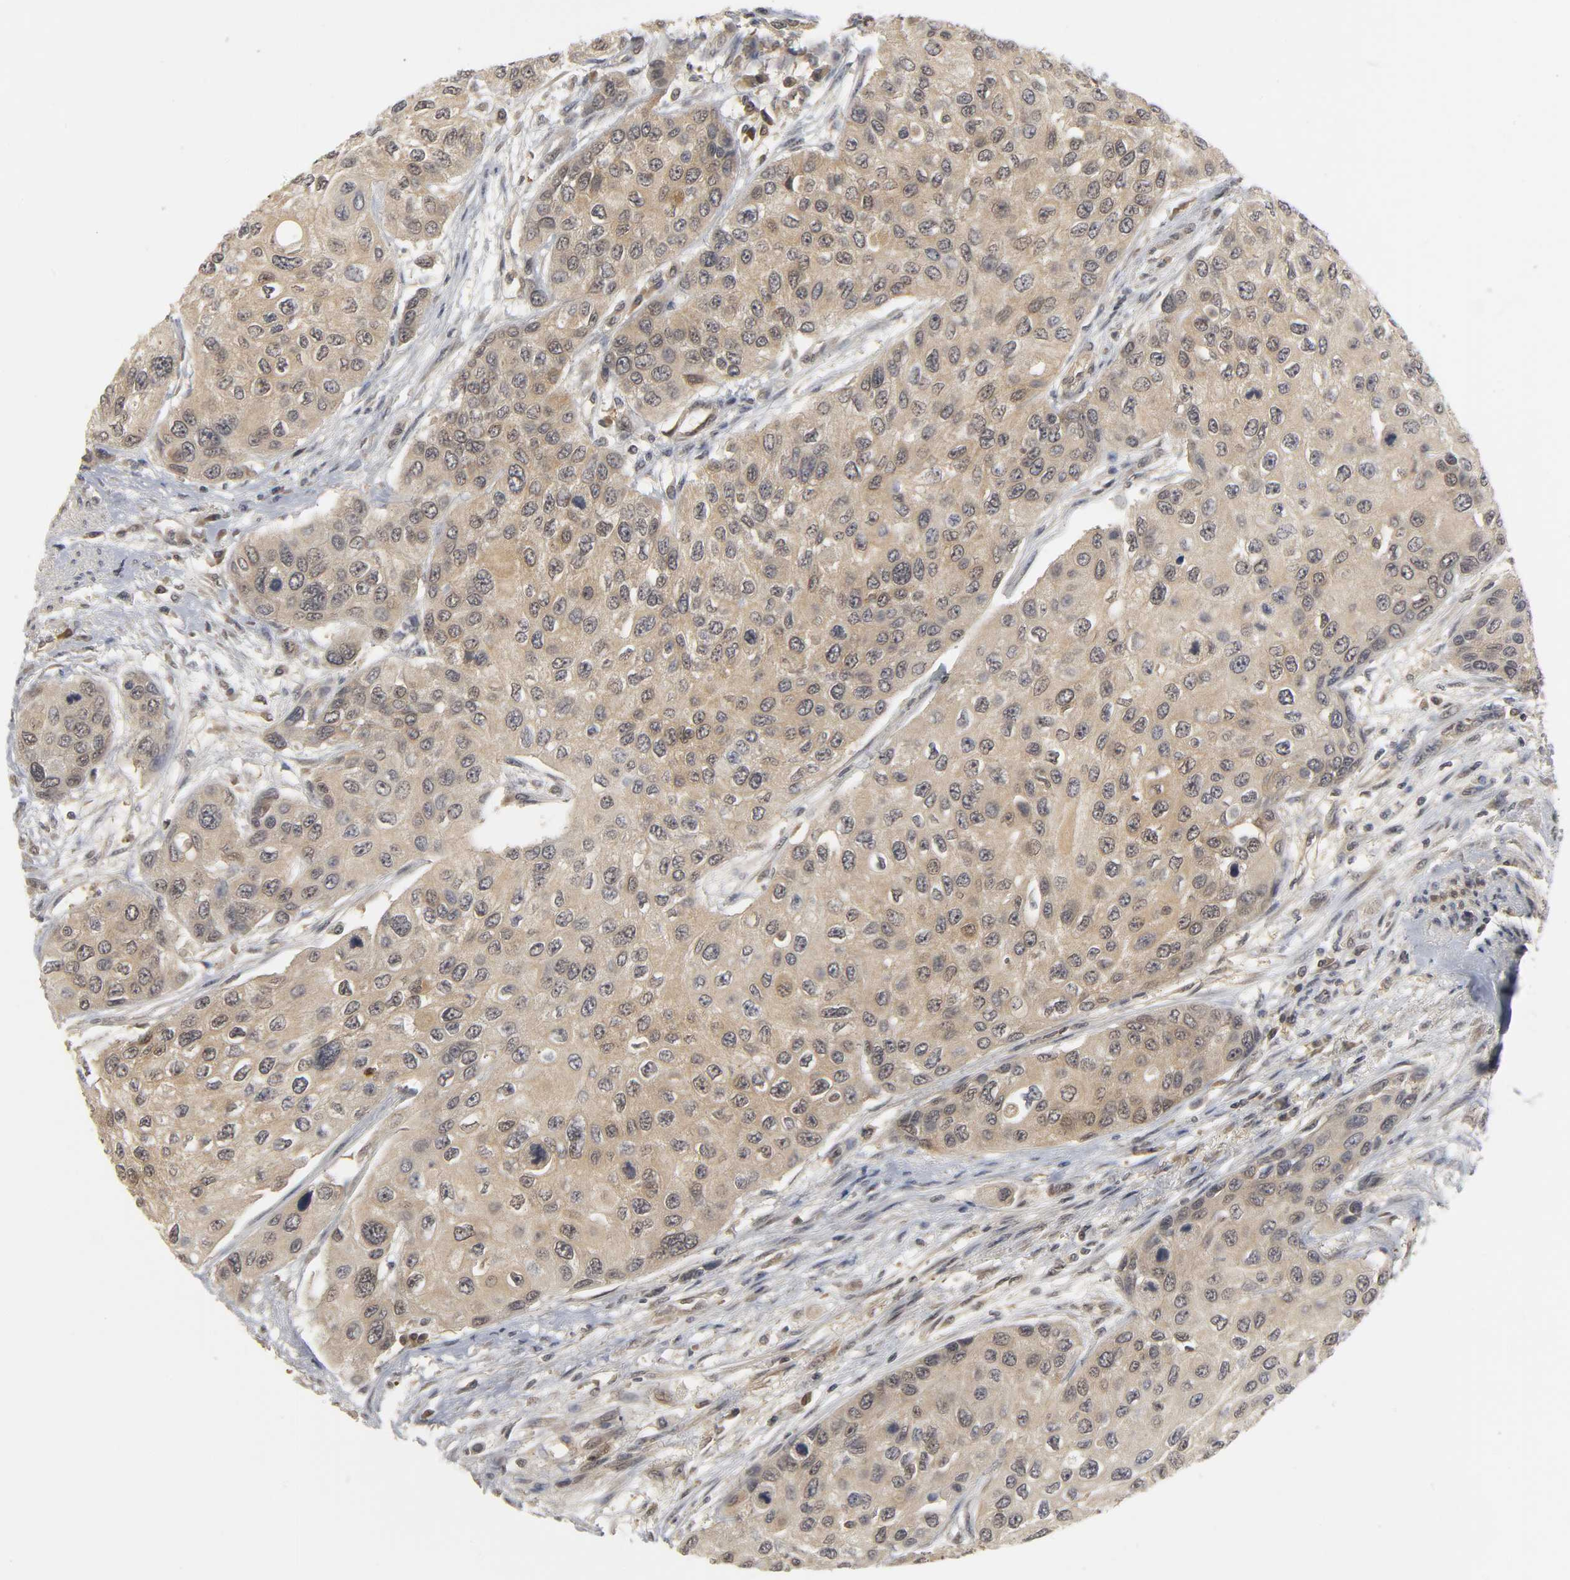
{"staining": {"intensity": "moderate", "quantity": ">75%", "location": "cytoplasmic/membranous"}, "tissue": "urothelial cancer", "cell_type": "Tumor cells", "image_type": "cancer", "snomed": [{"axis": "morphology", "description": "Urothelial carcinoma, High grade"}, {"axis": "topography", "description": "Urinary bladder"}], "caption": "Urothelial carcinoma (high-grade) stained with DAB (3,3'-diaminobenzidine) immunohistochemistry displays medium levels of moderate cytoplasmic/membranous positivity in about >75% of tumor cells. (DAB (3,3'-diaminobenzidine) = brown stain, brightfield microscopy at high magnification).", "gene": "PARK7", "patient": {"sex": "female", "age": 56}}